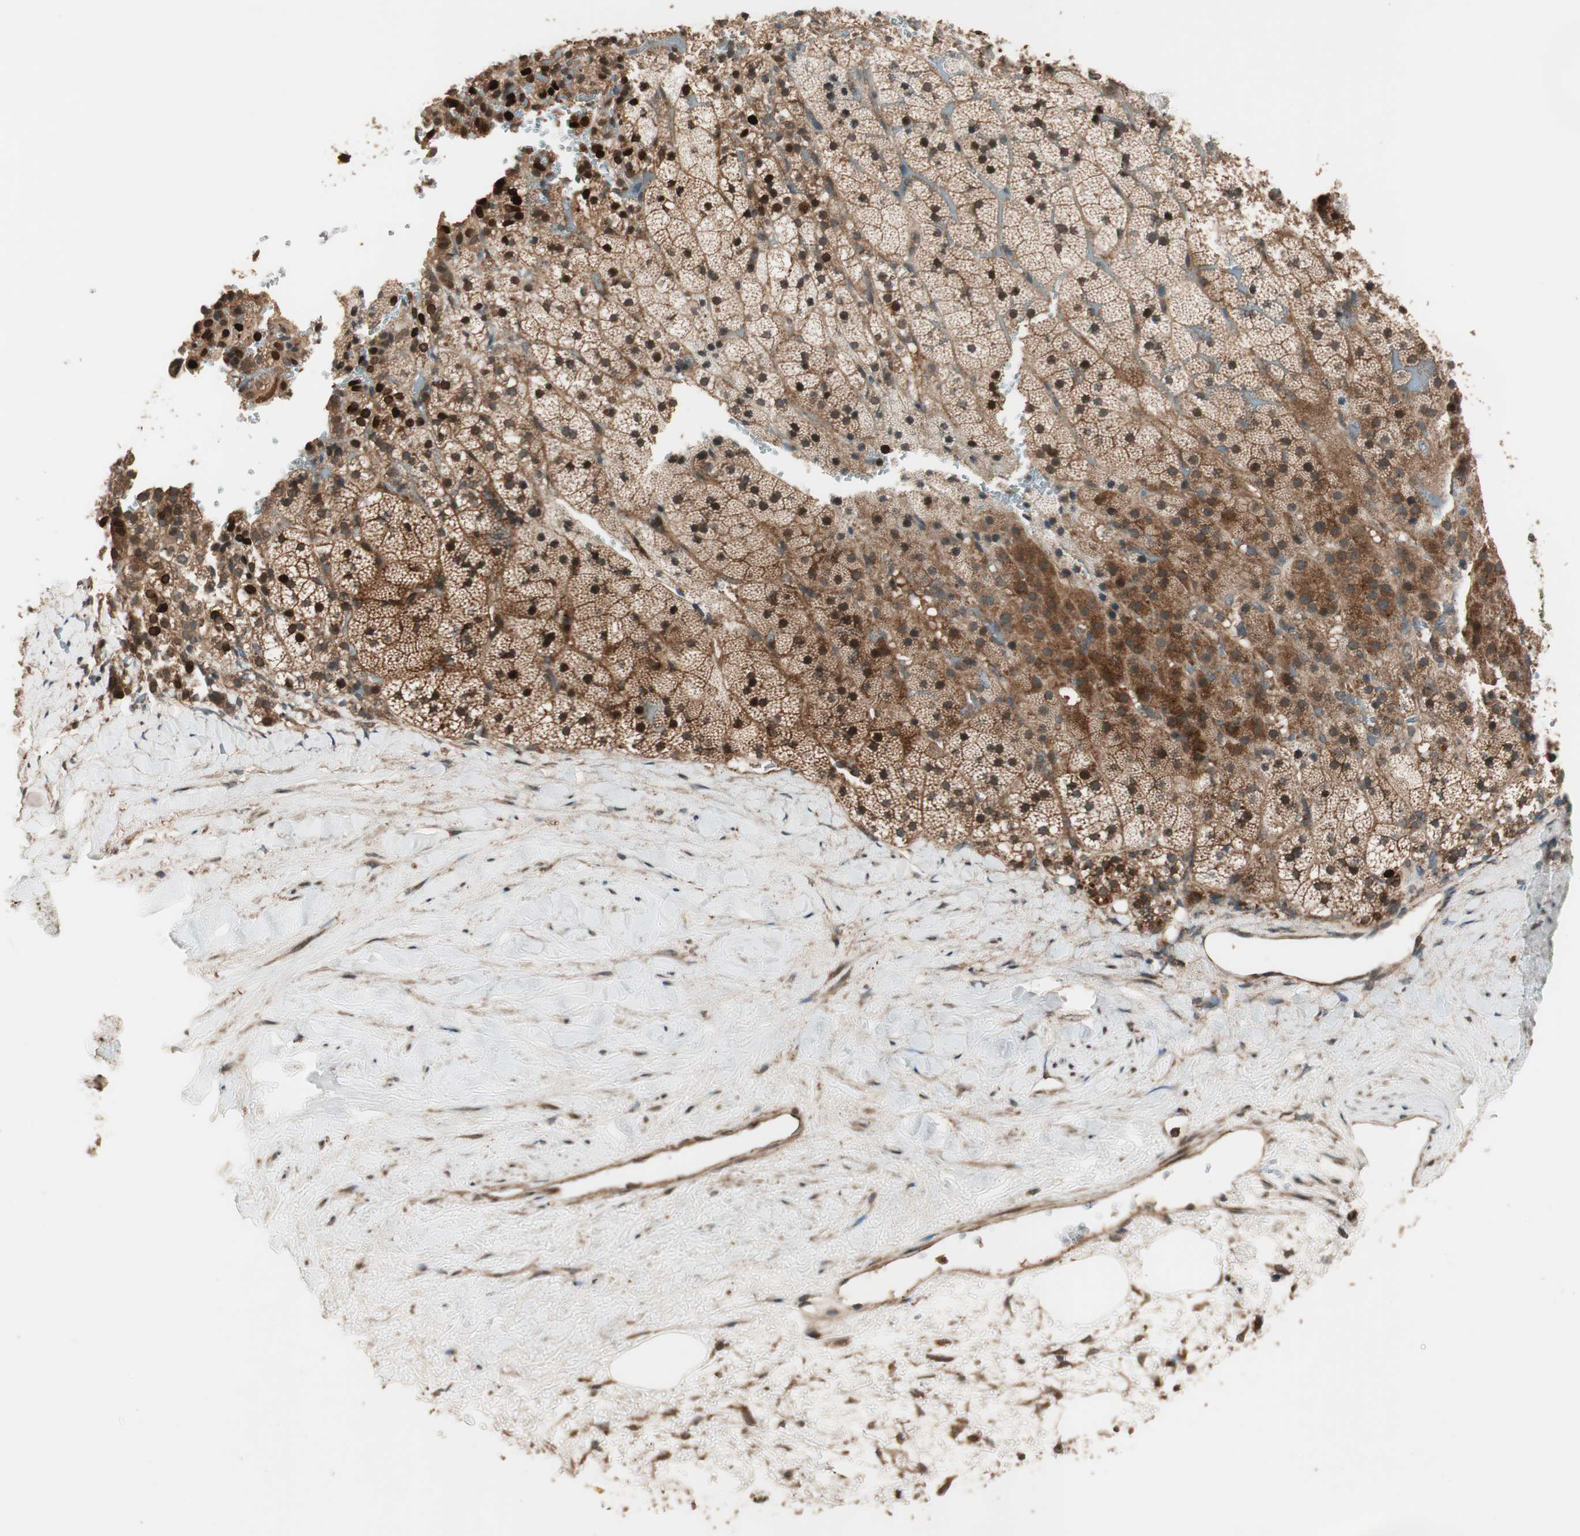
{"staining": {"intensity": "strong", "quantity": ">75%", "location": "cytoplasmic/membranous,nuclear"}, "tissue": "adrenal gland", "cell_type": "Glandular cells", "image_type": "normal", "snomed": [{"axis": "morphology", "description": "Normal tissue, NOS"}, {"axis": "topography", "description": "Adrenal gland"}], "caption": "Normal adrenal gland was stained to show a protein in brown. There is high levels of strong cytoplasmic/membranous,nuclear staining in about >75% of glandular cells.", "gene": "CNOT4", "patient": {"sex": "male", "age": 35}}